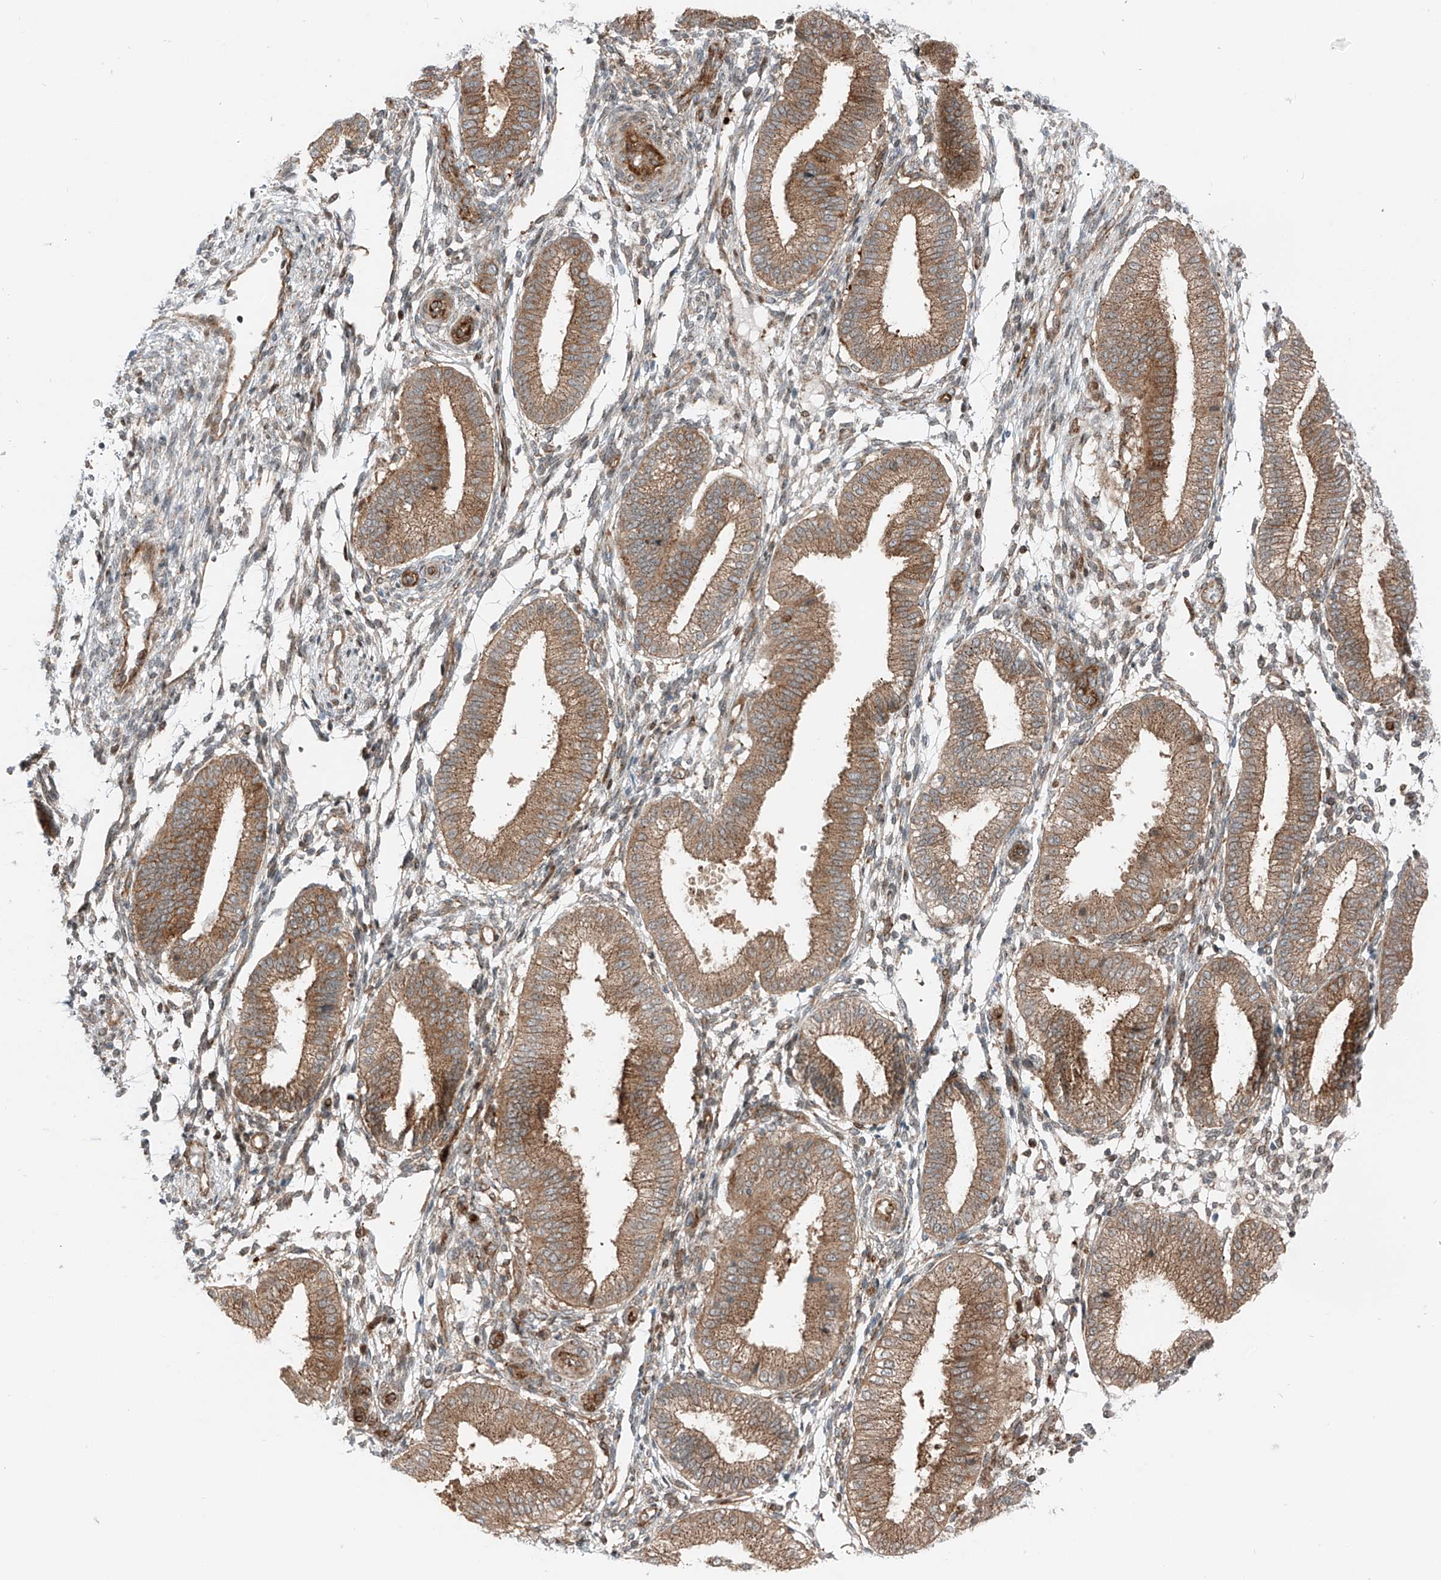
{"staining": {"intensity": "weak", "quantity": "<25%", "location": "cytoplasmic/membranous"}, "tissue": "endometrium", "cell_type": "Cells in endometrial stroma", "image_type": "normal", "snomed": [{"axis": "morphology", "description": "Normal tissue, NOS"}, {"axis": "topography", "description": "Endometrium"}], "caption": "DAB immunohistochemical staining of normal endometrium displays no significant staining in cells in endometrial stroma.", "gene": "USP48", "patient": {"sex": "female", "age": 39}}